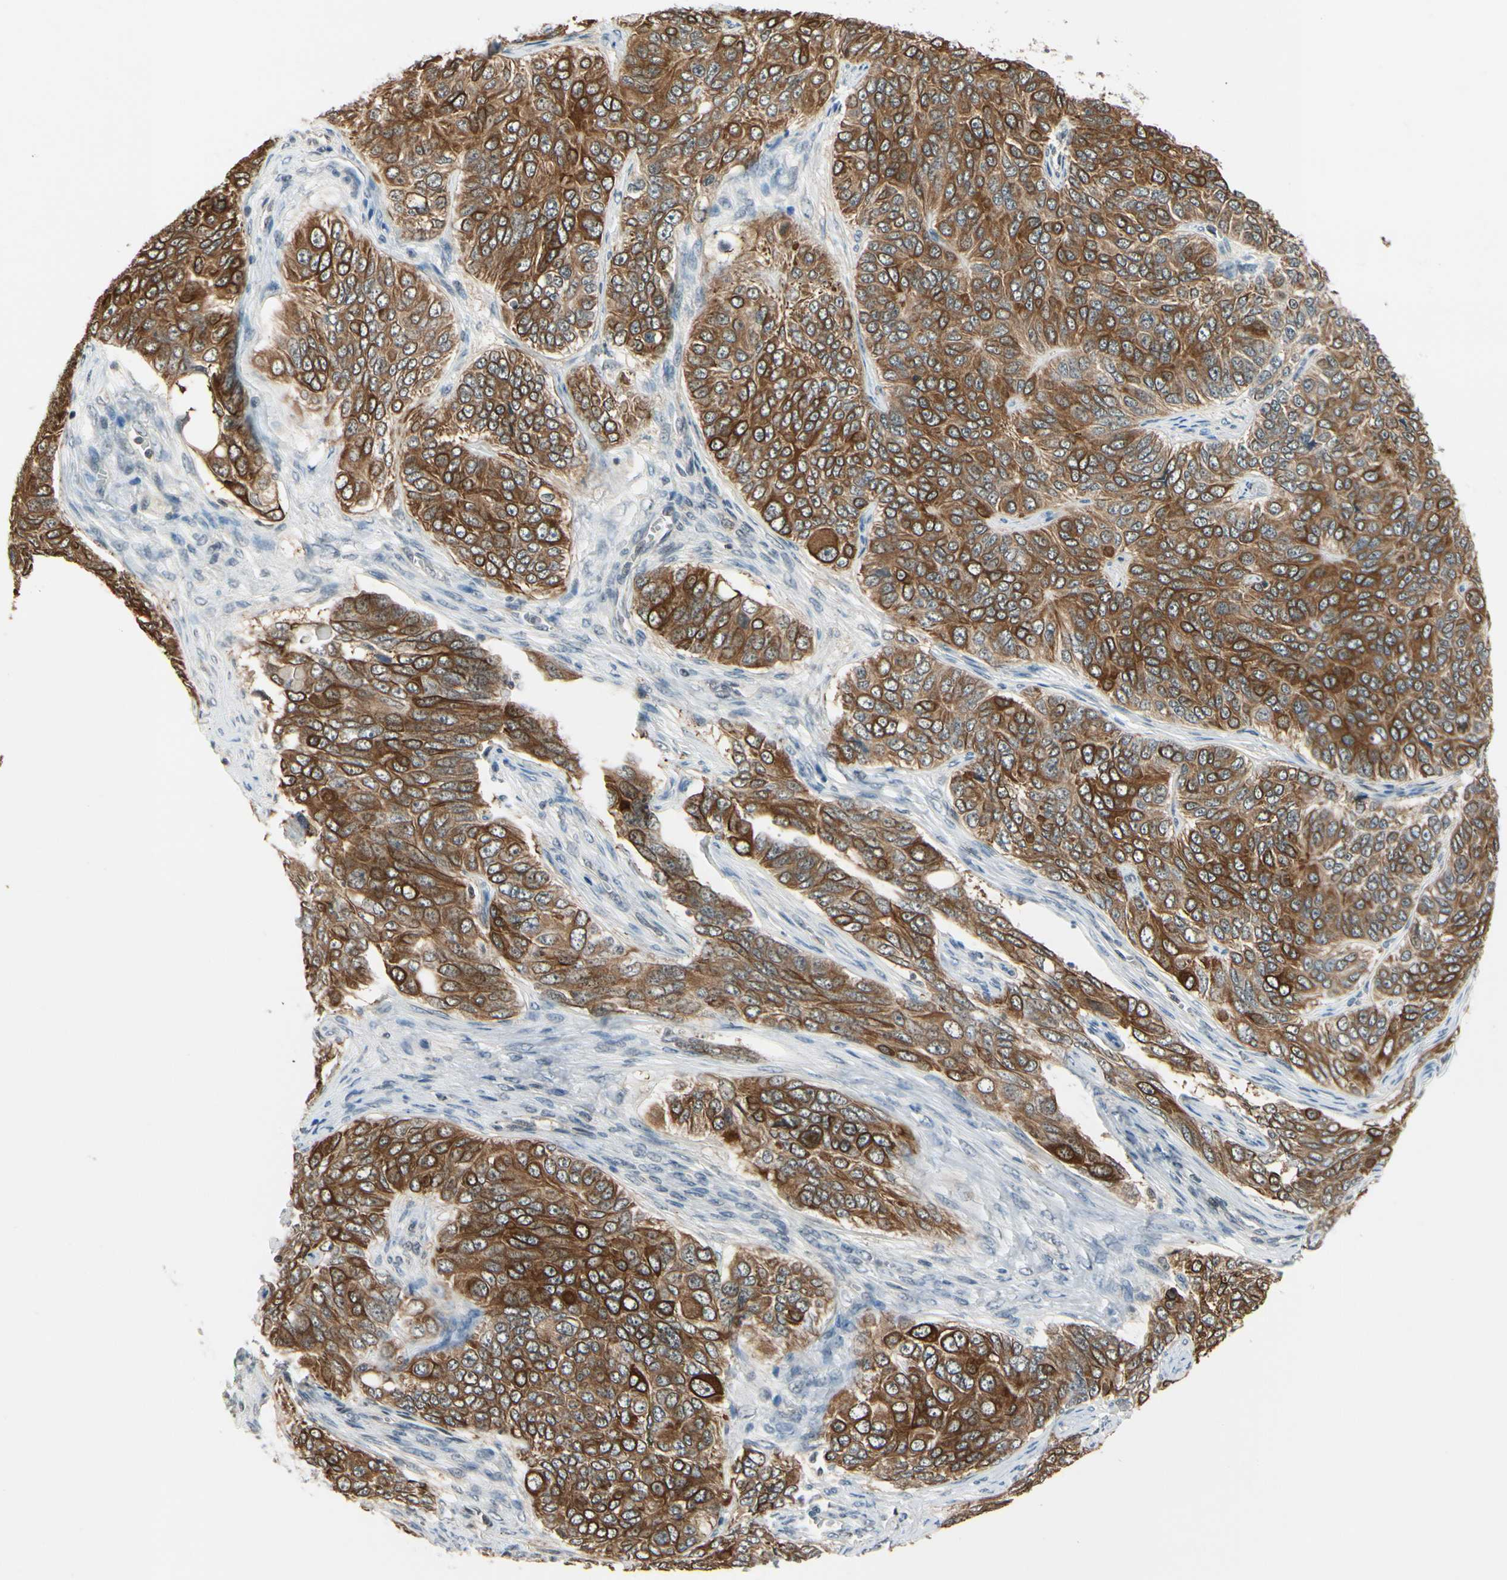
{"staining": {"intensity": "strong", "quantity": ">75%", "location": "cytoplasmic/membranous"}, "tissue": "ovarian cancer", "cell_type": "Tumor cells", "image_type": "cancer", "snomed": [{"axis": "morphology", "description": "Carcinoma, endometroid"}, {"axis": "topography", "description": "Ovary"}], "caption": "Immunohistochemistry of human ovarian cancer (endometroid carcinoma) displays high levels of strong cytoplasmic/membranous staining in about >75% of tumor cells. (DAB IHC with brightfield microscopy, high magnification).", "gene": "TAF12", "patient": {"sex": "female", "age": 51}}